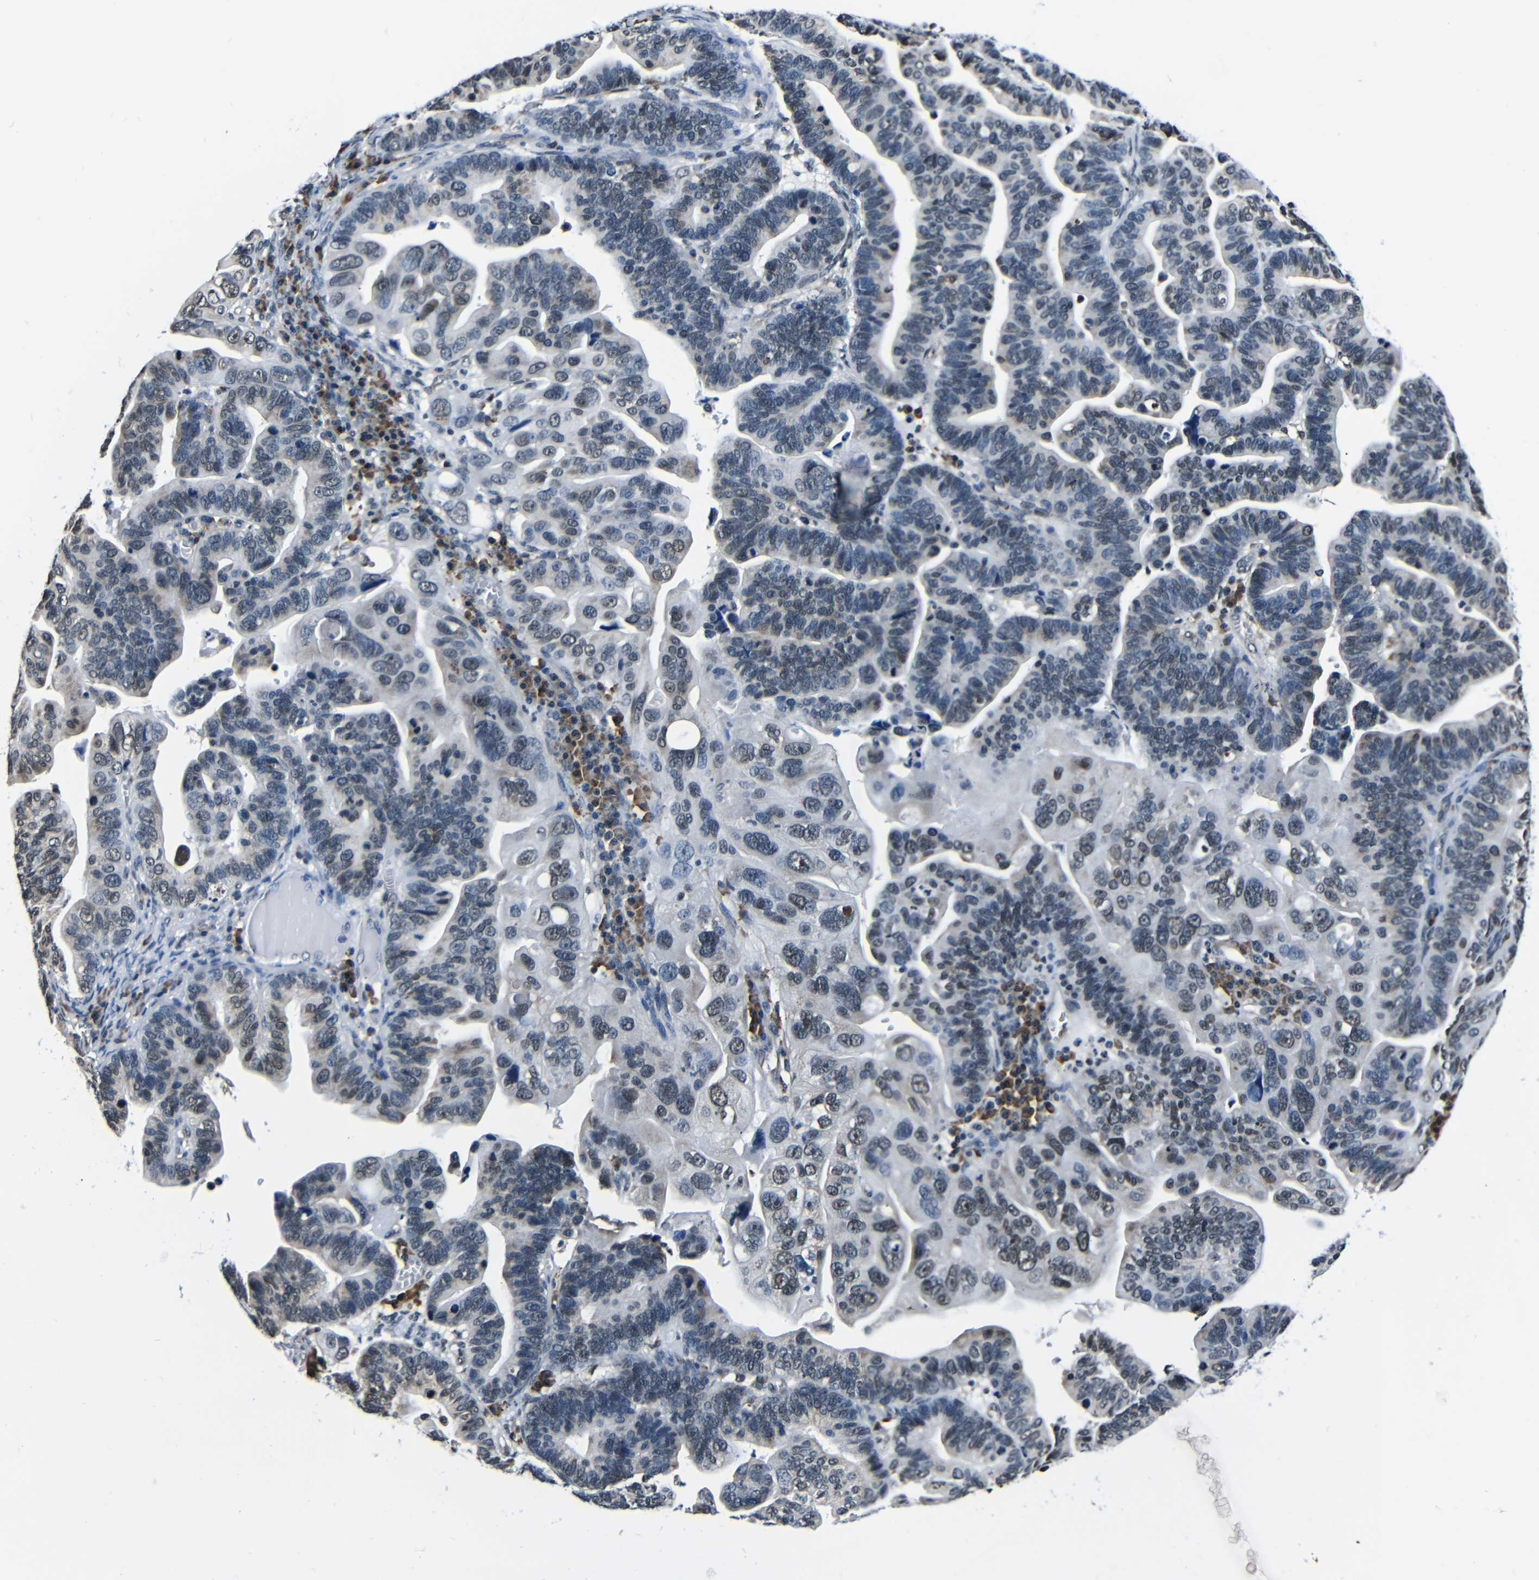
{"staining": {"intensity": "weak", "quantity": "<25%", "location": "nuclear"}, "tissue": "ovarian cancer", "cell_type": "Tumor cells", "image_type": "cancer", "snomed": [{"axis": "morphology", "description": "Cystadenocarcinoma, serous, NOS"}, {"axis": "topography", "description": "Ovary"}], "caption": "Tumor cells show no significant protein staining in serous cystadenocarcinoma (ovarian). (DAB (3,3'-diaminobenzidine) immunohistochemistry visualized using brightfield microscopy, high magnification).", "gene": "NCBP3", "patient": {"sex": "female", "age": 56}}